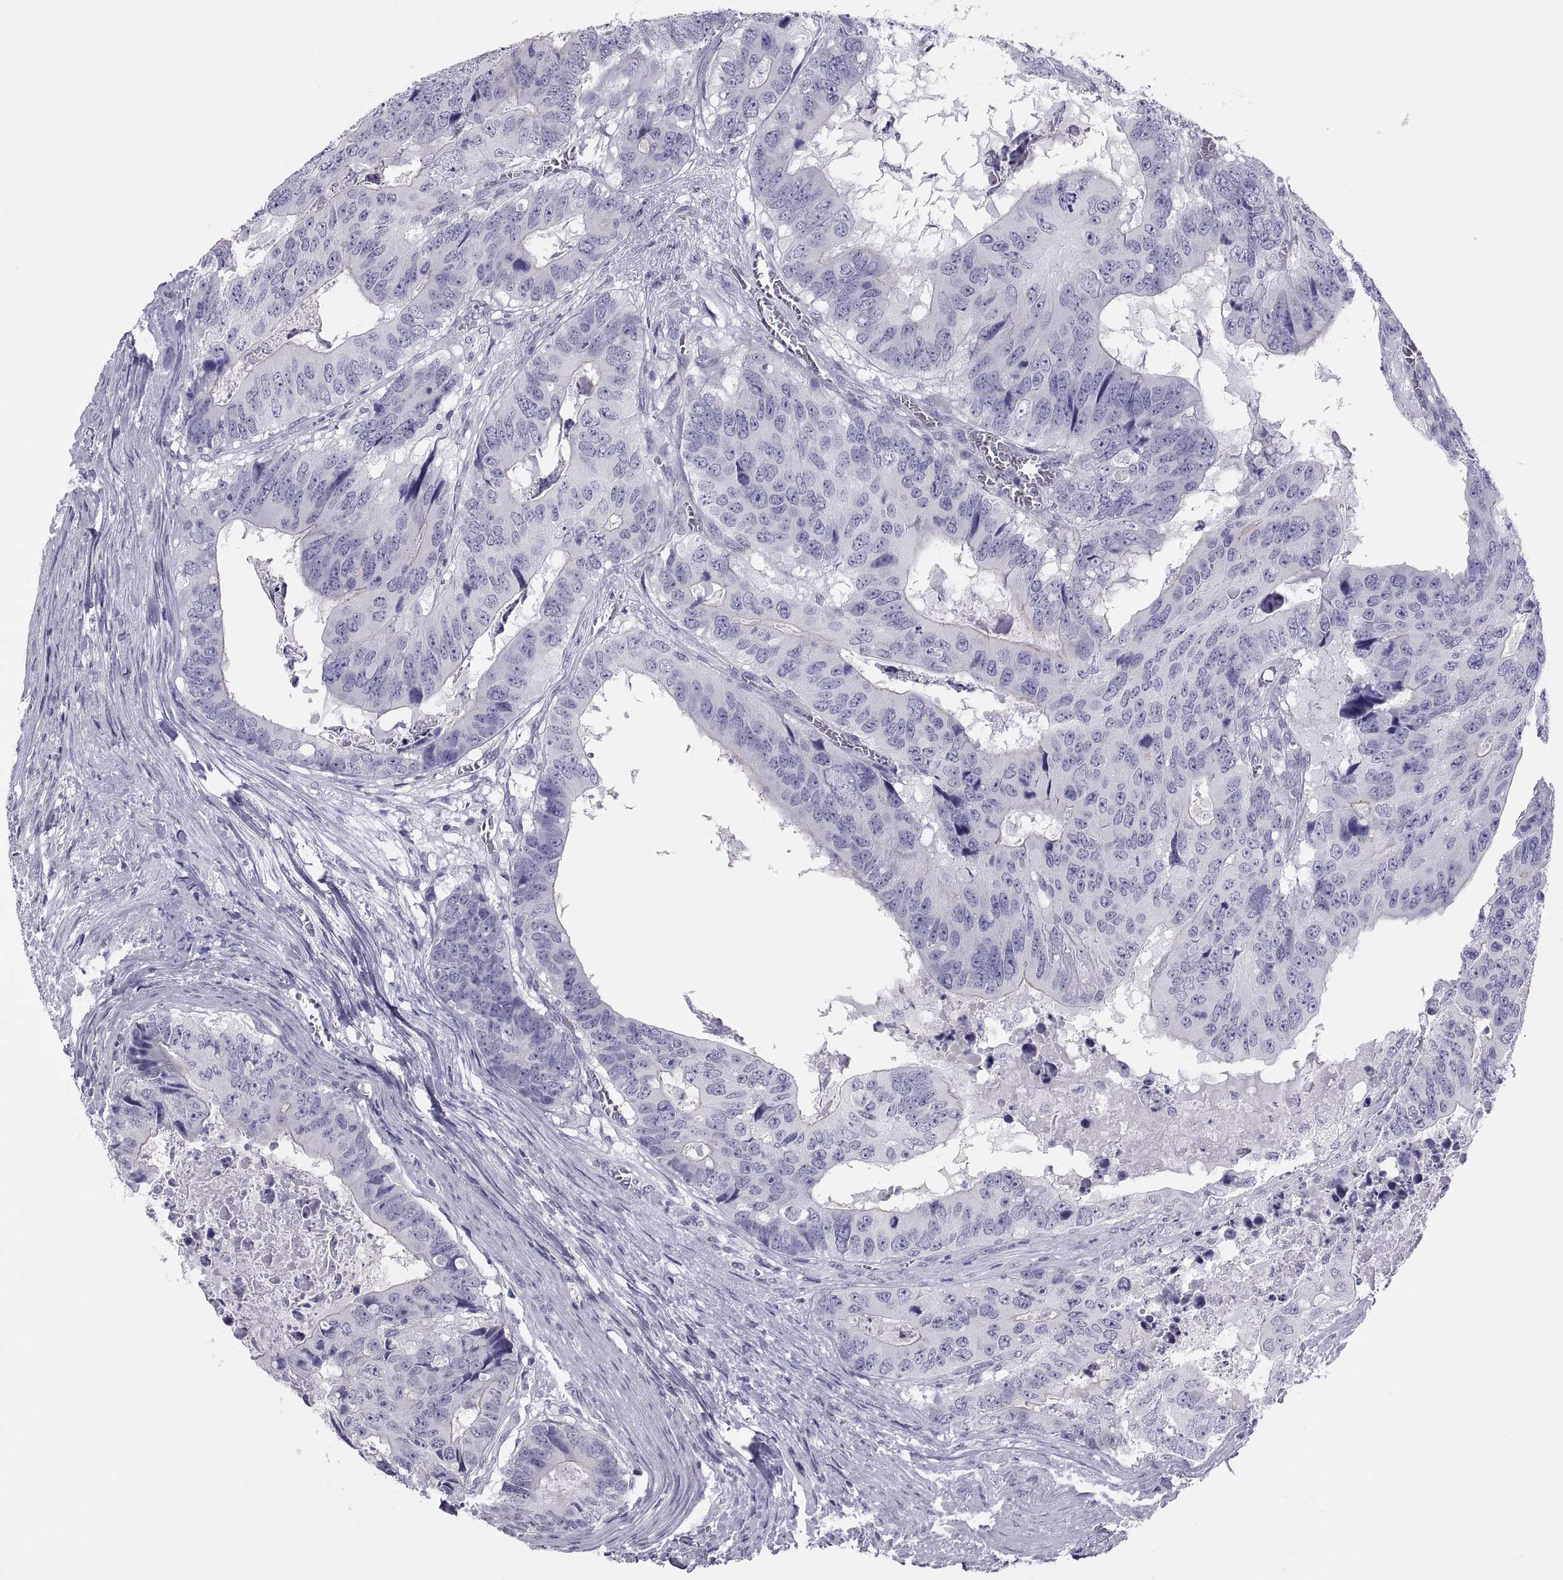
{"staining": {"intensity": "negative", "quantity": "none", "location": "none"}, "tissue": "colorectal cancer", "cell_type": "Tumor cells", "image_type": "cancer", "snomed": [{"axis": "morphology", "description": "Adenocarcinoma, NOS"}, {"axis": "topography", "description": "Colon"}], "caption": "Colorectal adenocarcinoma was stained to show a protein in brown. There is no significant staining in tumor cells. (Brightfield microscopy of DAB IHC at high magnification).", "gene": "RNASE12", "patient": {"sex": "male", "age": 79}}